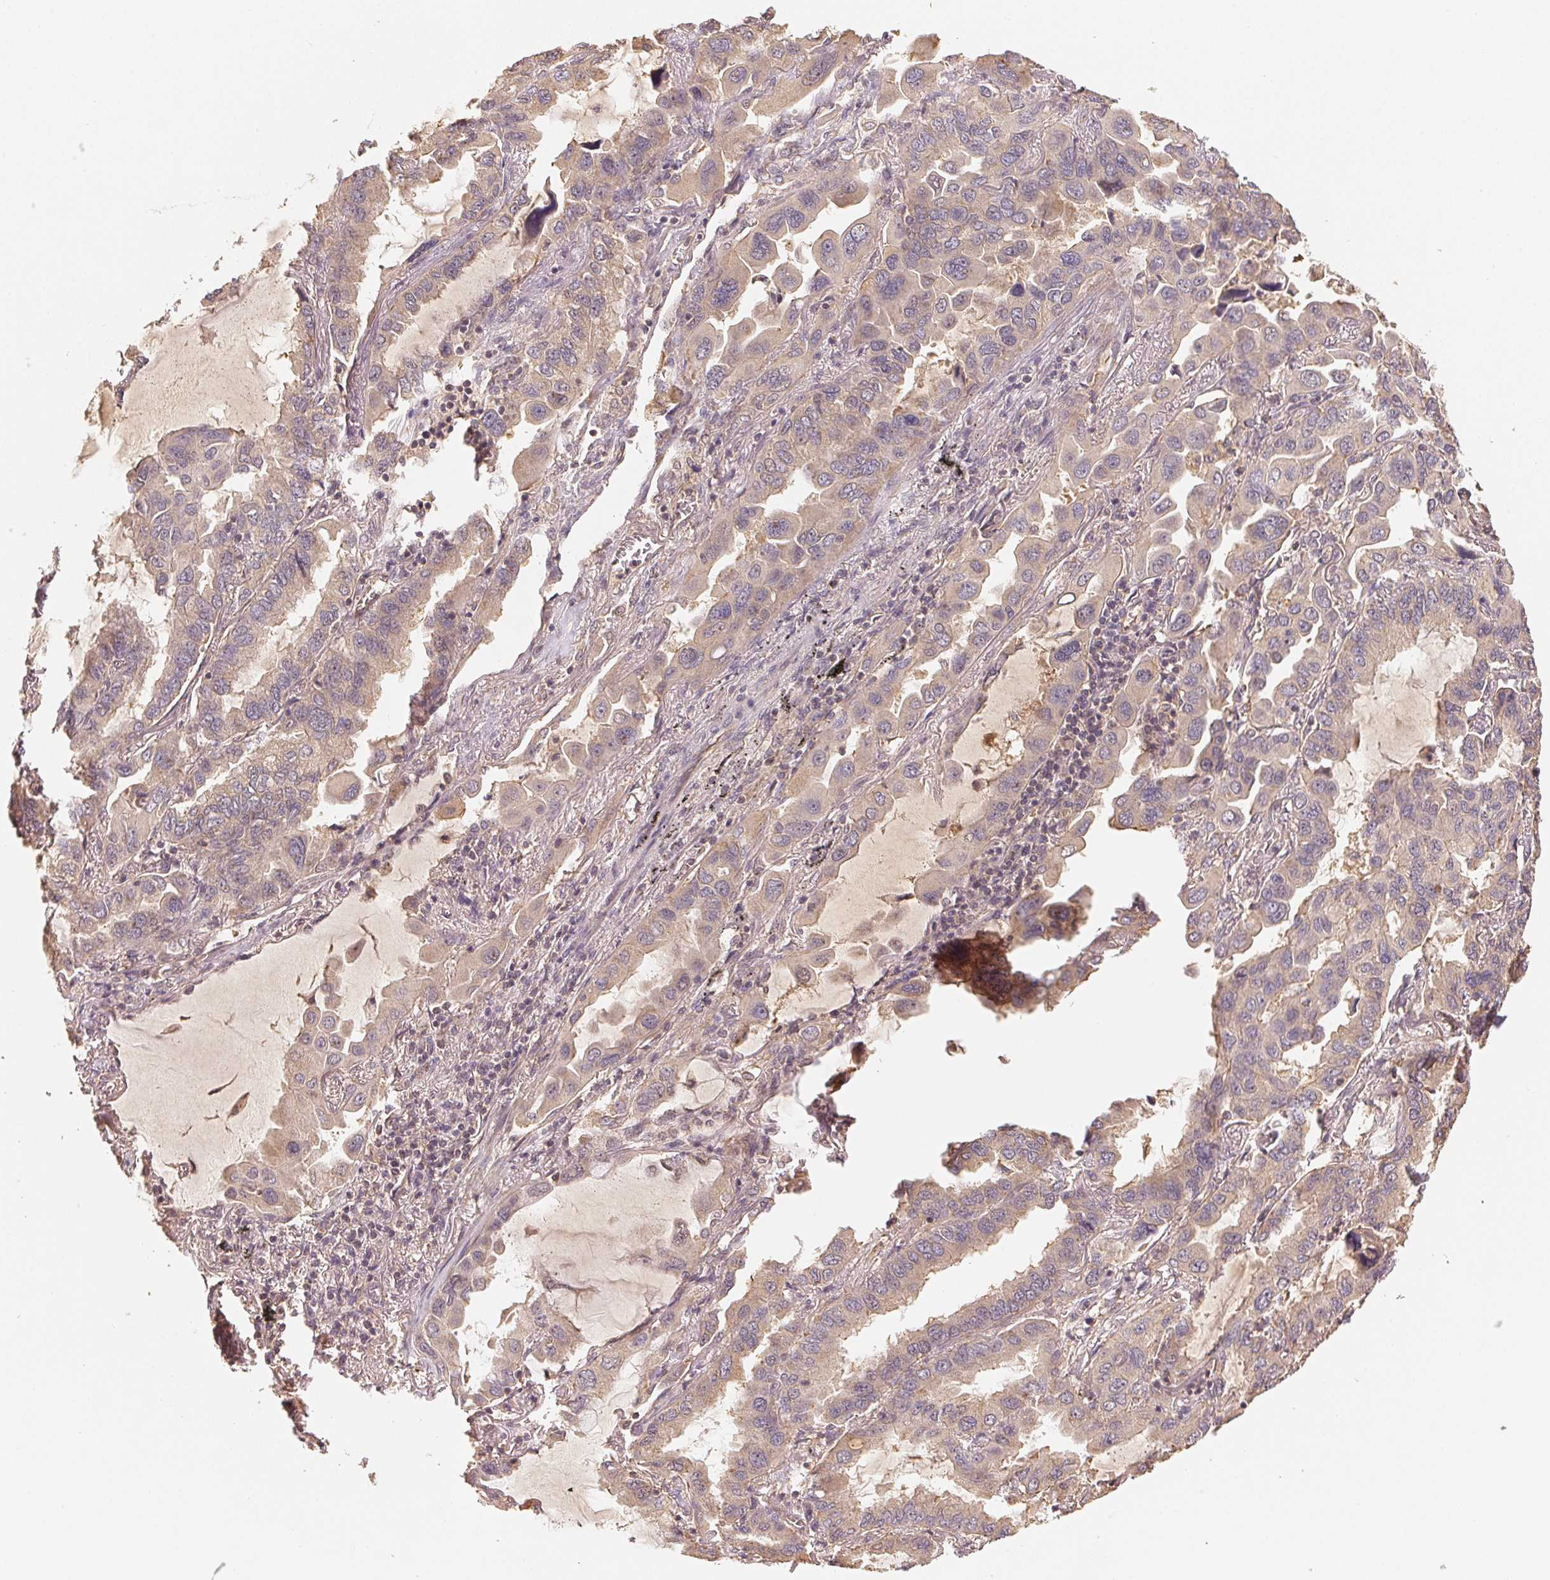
{"staining": {"intensity": "weak", "quantity": "25%-75%", "location": "cytoplasmic/membranous"}, "tissue": "lung cancer", "cell_type": "Tumor cells", "image_type": "cancer", "snomed": [{"axis": "morphology", "description": "Adenocarcinoma, NOS"}, {"axis": "topography", "description": "Lung"}], "caption": "Protein analysis of lung adenocarcinoma tissue reveals weak cytoplasmic/membranous expression in about 25%-75% of tumor cells. (Brightfield microscopy of DAB IHC at high magnification).", "gene": "RALA", "patient": {"sex": "male", "age": 64}}